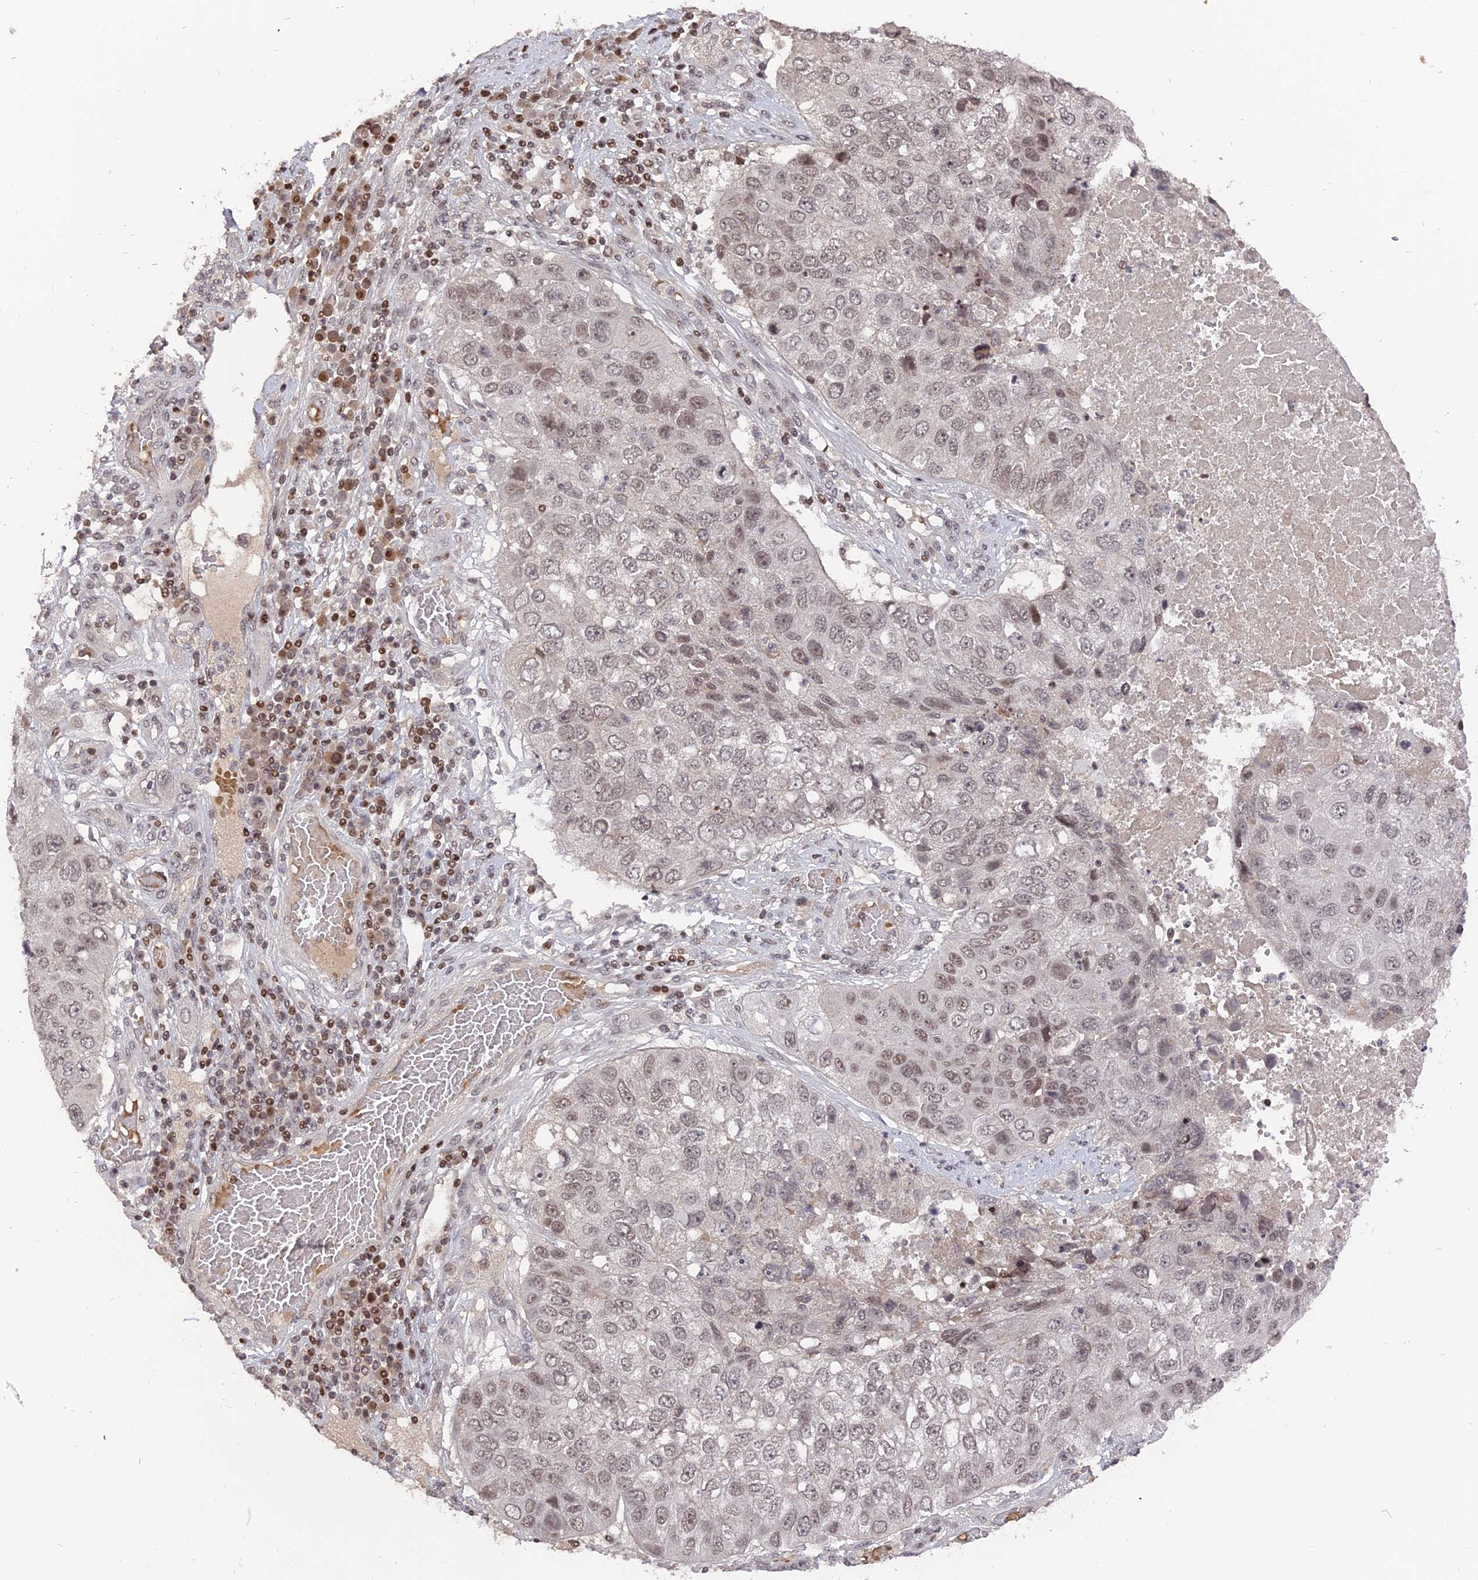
{"staining": {"intensity": "weak", "quantity": "25%-75%", "location": "nuclear"}, "tissue": "lung cancer", "cell_type": "Tumor cells", "image_type": "cancer", "snomed": [{"axis": "morphology", "description": "Squamous cell carcinoma, NOS"}, {"axis": "topography", "description": "Lung"}], "caption": "Lung squamous cell carcinoma stained with a protein marker shows weak staining in tumor cells.", "gene": "NR1H3", "patient": {"sex": "male", "age": 61}}